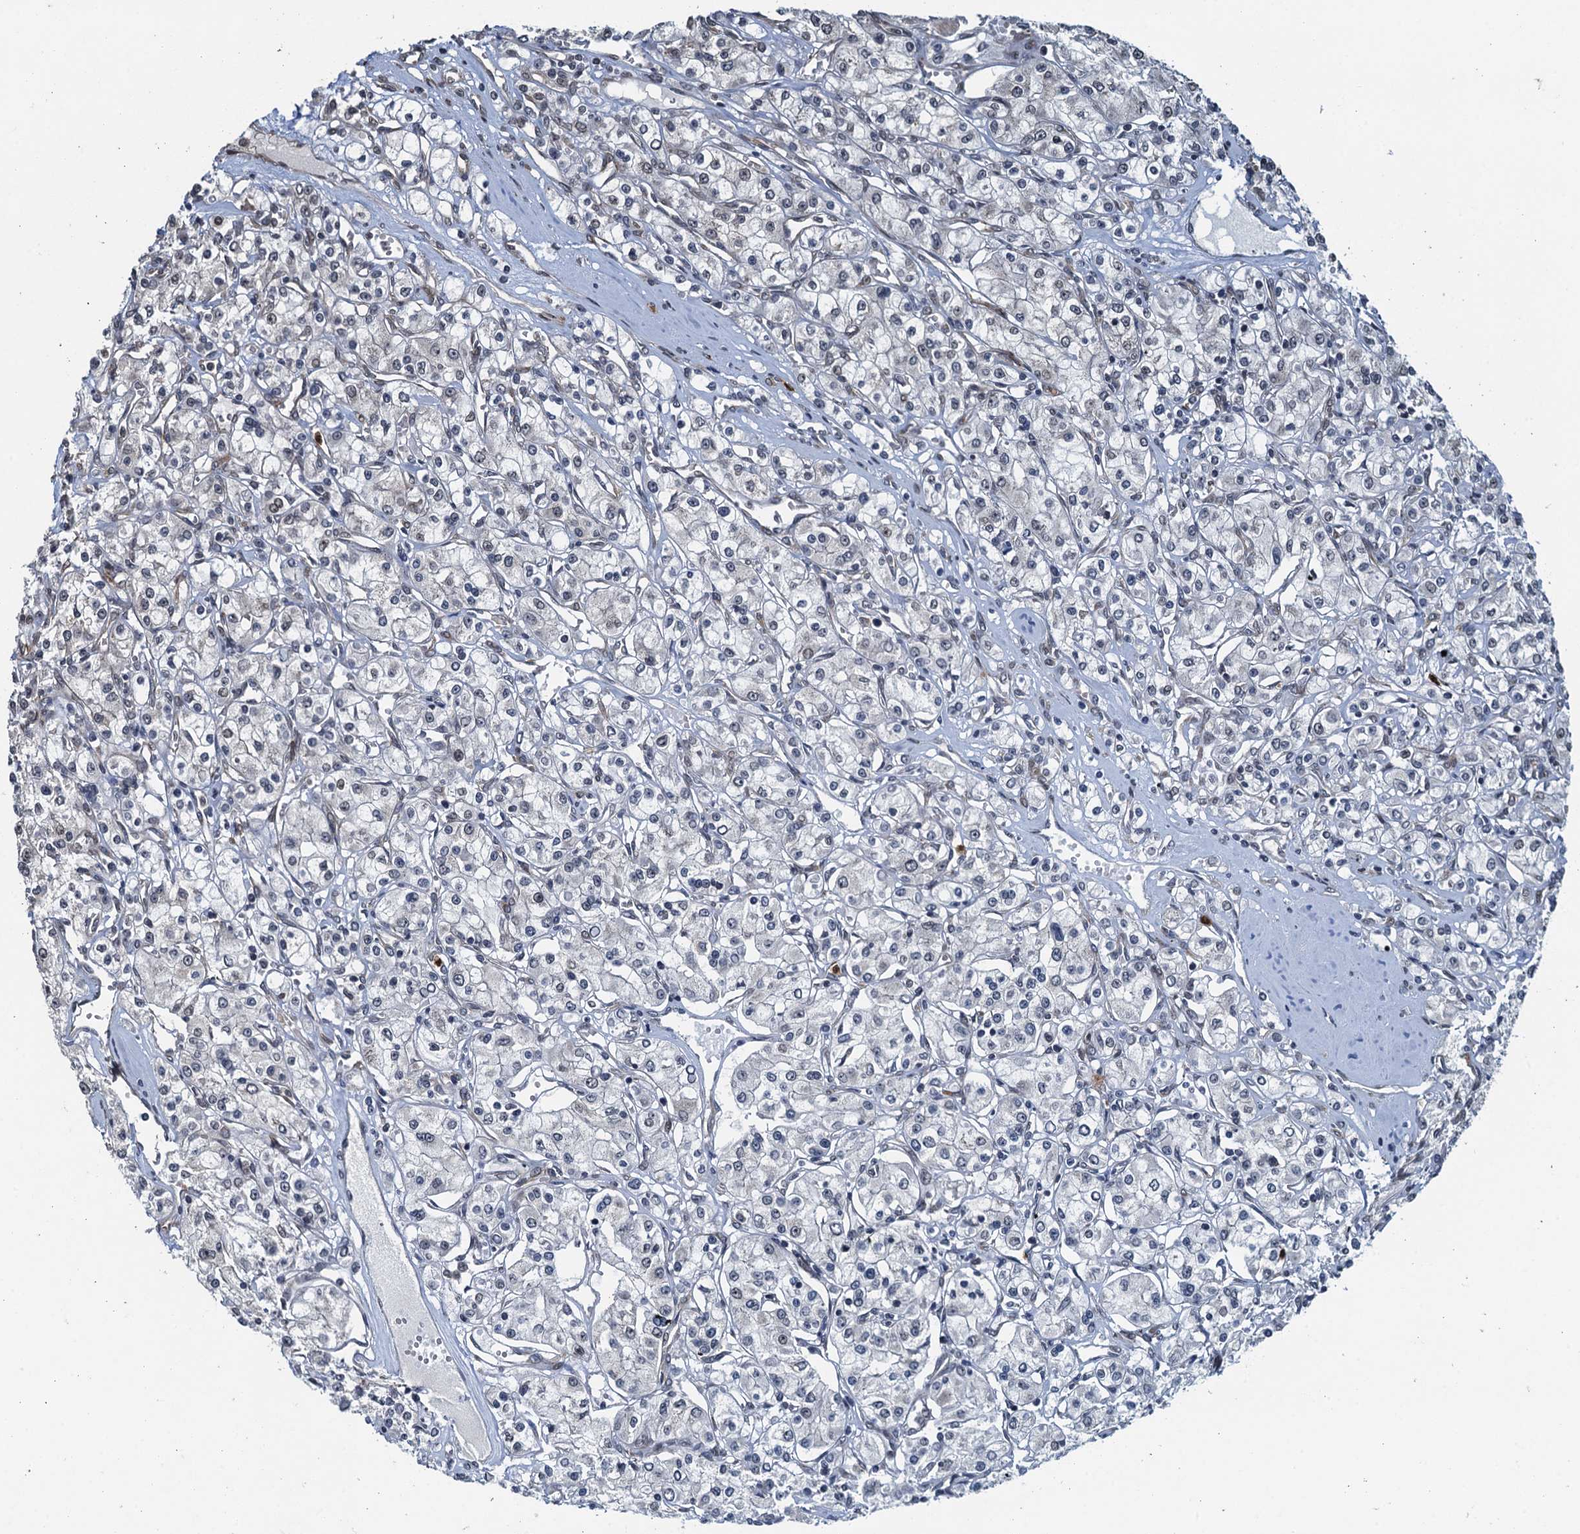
{"staining": {"intensity": "negative", "quantity": "none", "location": "none"}, "tissue": "renal cancer", "cell_type": "Tumor cells", "image_type": "cancer", "snomed": [{"axis": "morphology", "description": "Adenocarcinoma, NOS"}, {"axis": "topography", "description": "Kidney"}], "caption": "High magnification brightfield microscopy of renal cancer stained with DAB (3,3'-diaminobenzidine) (brown) and counterstained with hematoxylin (blue): tumor cells show no significant staining. Nuclei are stained in blue.", "gene": "WHAMM", "patient": {"sex": "female", "age": 59}}